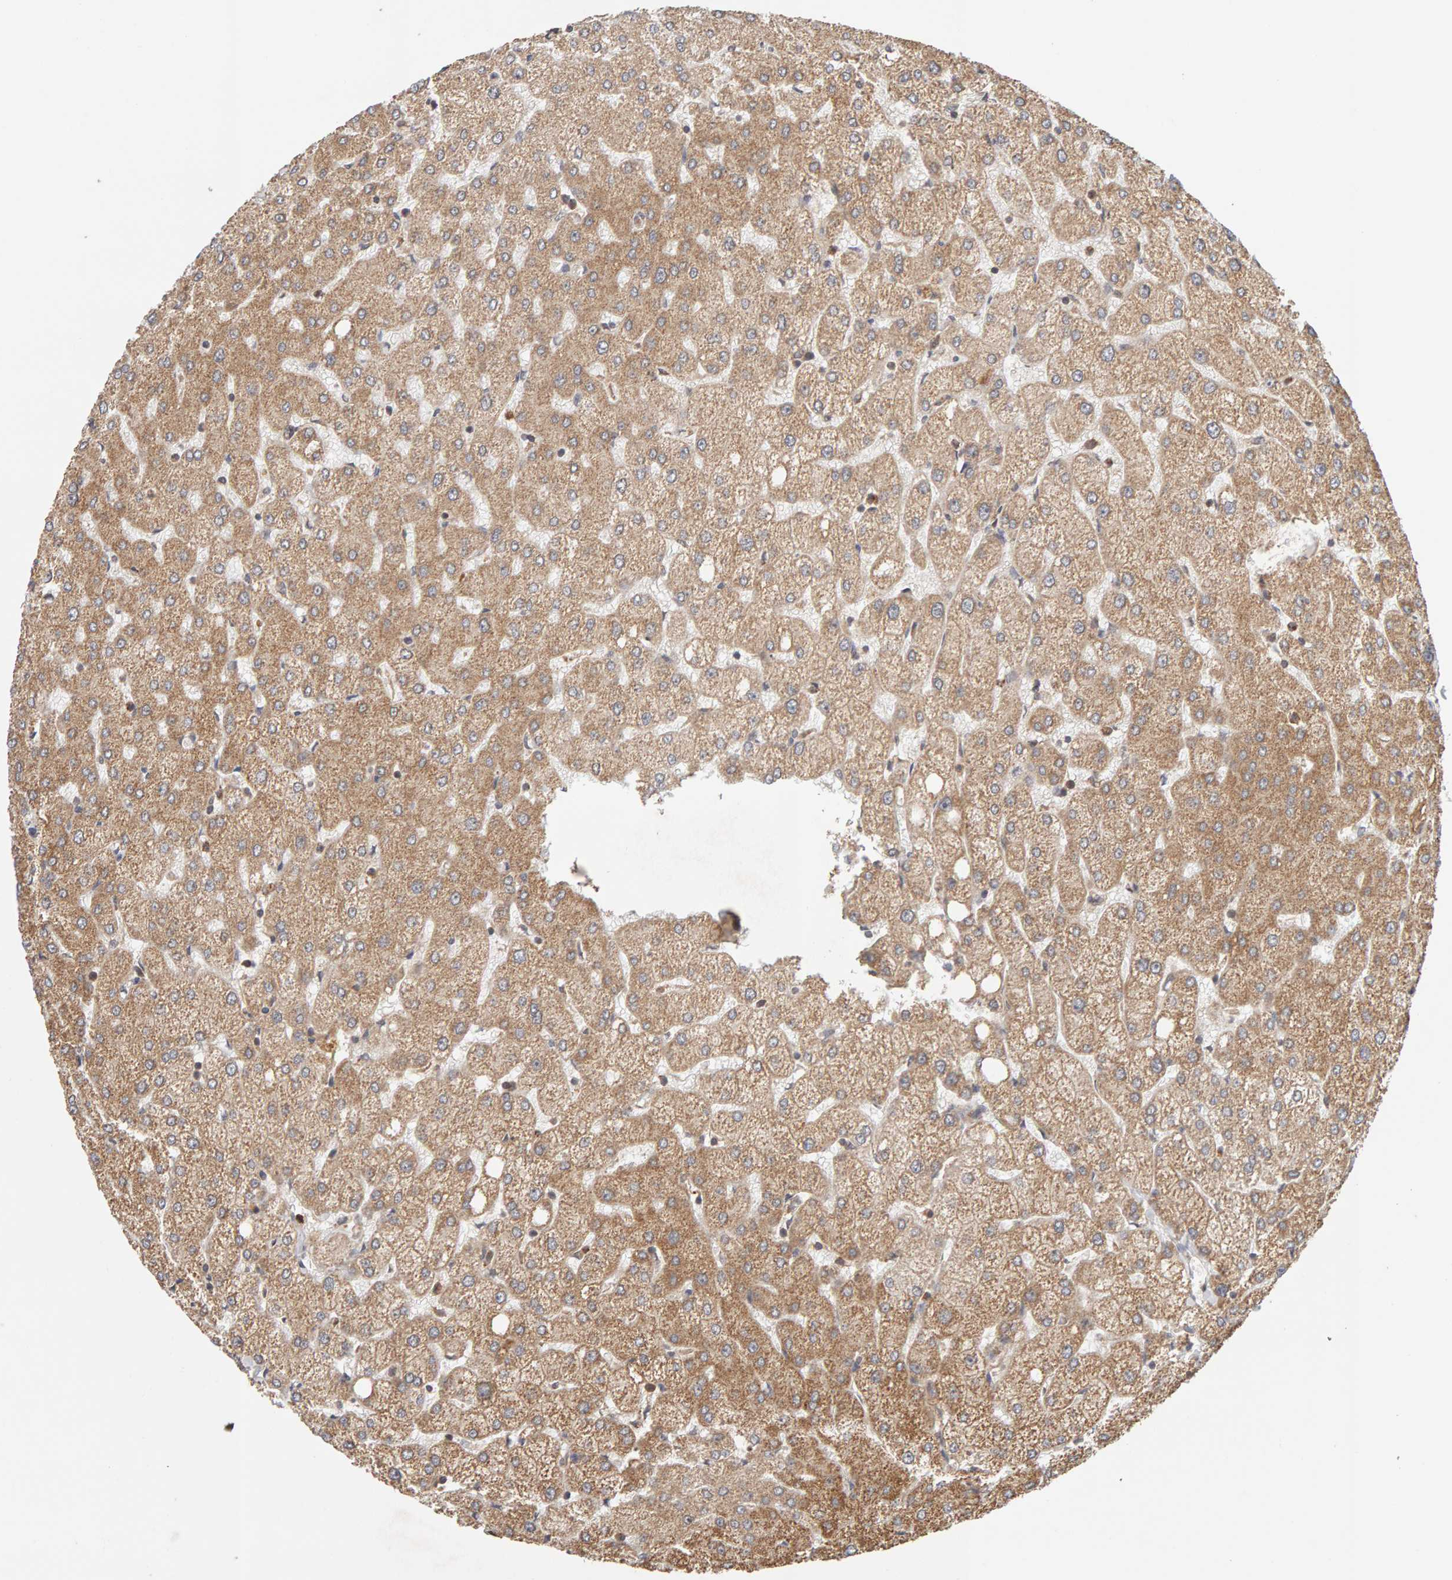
{"staining": {"intensity": "weak", "quantity": ">75%", "location": "cytoplasmic/membranous"}, "tissue": "liver", "cell_type": "Cholangiocytes", "image_type": "normal", "snomed": [{"axis": "morphology", "description": "Normal tissue, NOS"}, {"axis": "topography", "description": "Liver"}], "caption": "High-power microscopy captured an immunohistochemistry (IHC) histopathology image of benign liver, revealing weak cytoplasmic/membranous positivity in approximately >75% of cholangiocytes.", "gene": "DNAJC7", "patient": {"sex": "female", "age": 54}}